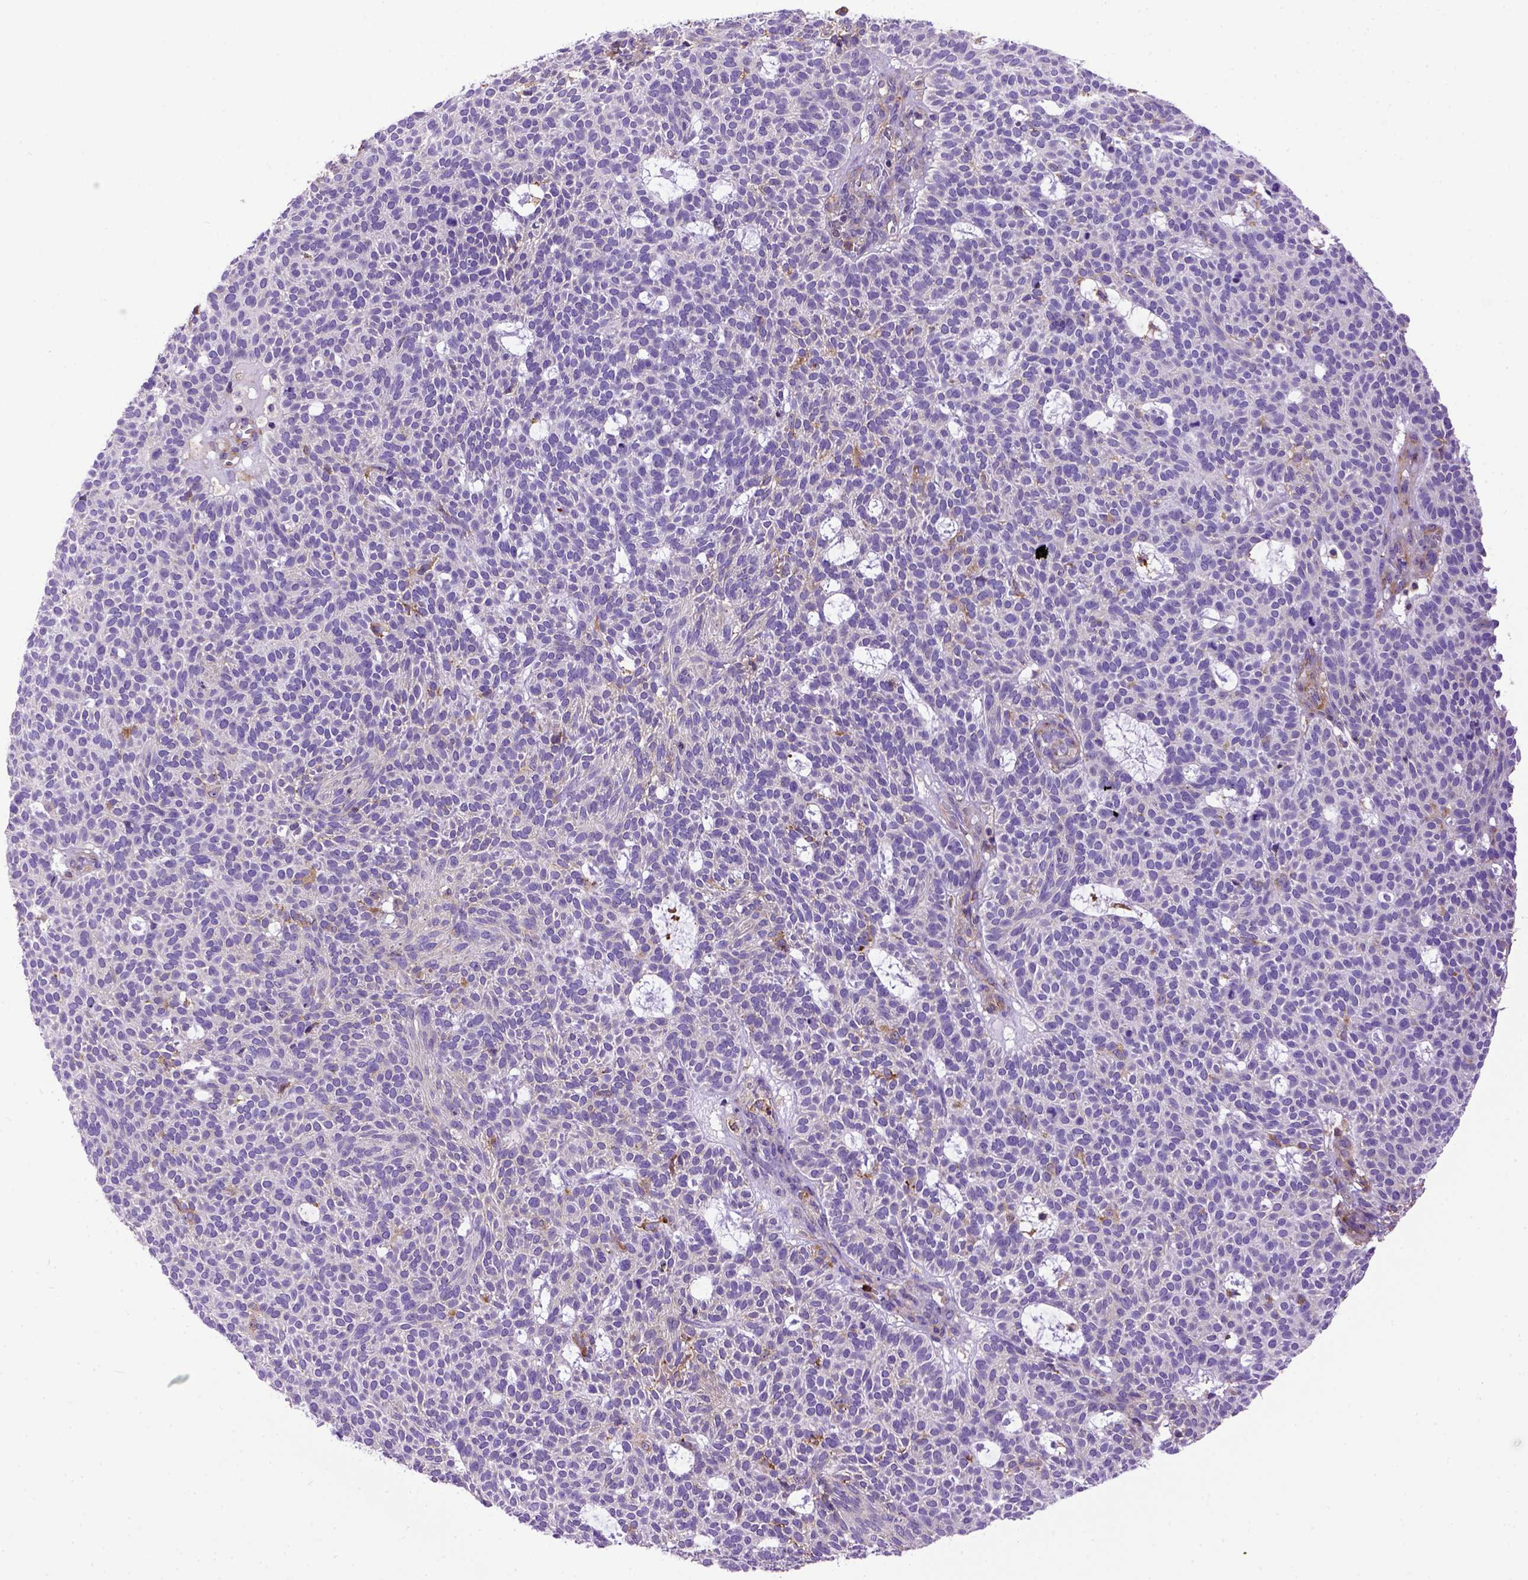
{"staining": {"intensity": "negative", "quantity": "none", "location": "none"}, "tissue": "skin cancer", "cell_type": "Tumor cells", "image_type": "cancer", "snomed": [{"axis": "morphology", "description": "Squamous cell carcinoma, NOS"}, {"axis": "topography", "description": "Skin"}], "caption": "The immunohistochemistry histopathology image has no significant expression in tumor cells of skin cancer tissue.", "gene": "MVP", "patient": {"sex": "female", "age": 90}}